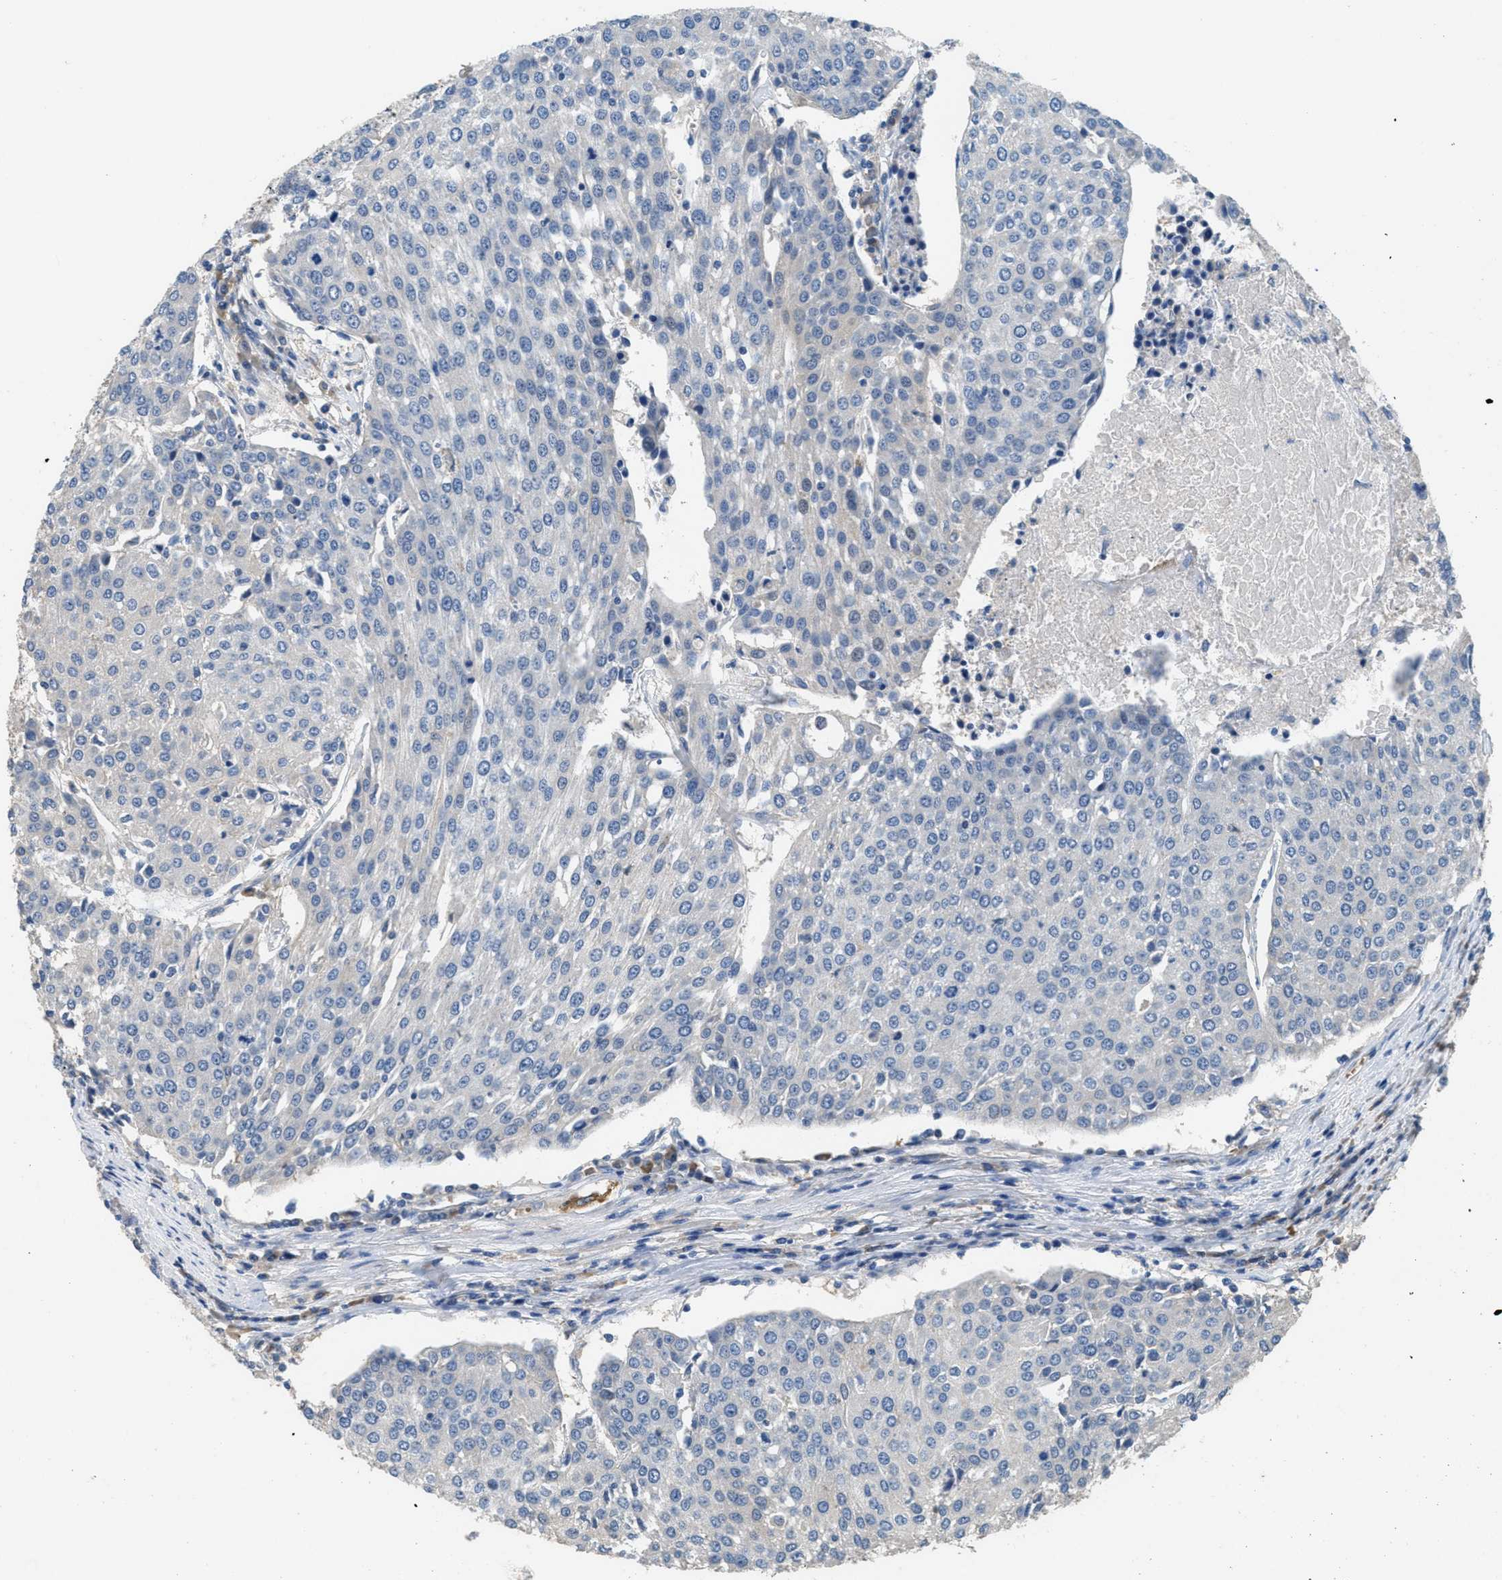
{"staining": {"intensity": "negative", "quantity": "none", "location": "none"}, "tissue": "urothelial cancer", "cell_type": "Tumor cells", "image_type": "cancer", "snomed": [{"axis": "morphology", "description": "Urothelial carcinoma, High grade"}, {"axis": "topography", "description": "Urinary bladder"}], "caption": "A high-resolution micrograph shows immunohistochemistry (IHC) staining of urothelial cancer, which shows no significant expression in tumor cells. The staining was performed using DAB (3,3'-diaminobenzidine) to visualize the protein expression in brown, while the nuclei were stained in blue with hematoxylin (Magnification: 20x).", "gene": "DGKE", "patient": {"sex": "female", "age": 85}}